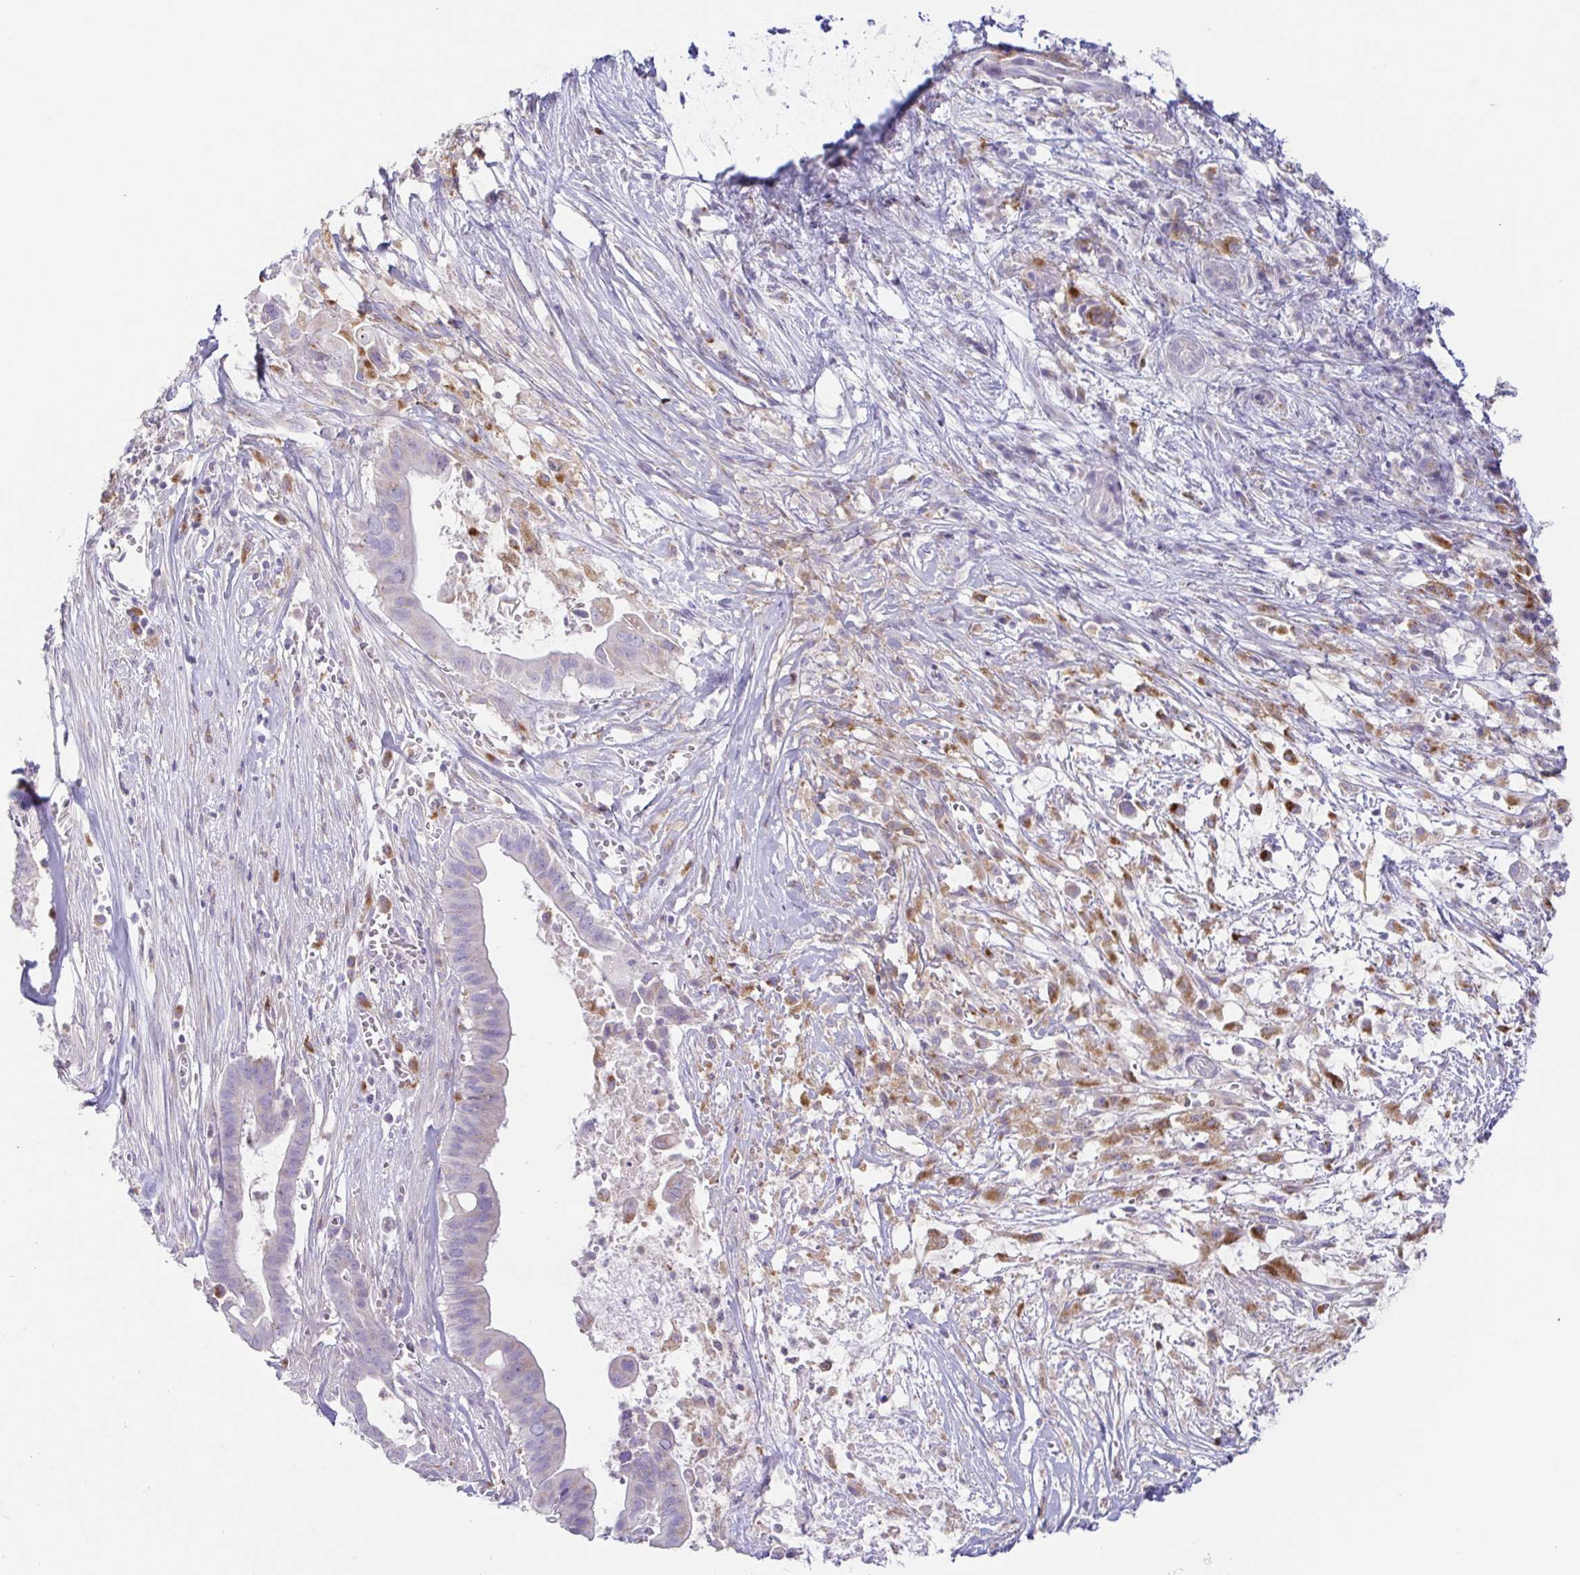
{"staining": {"intensity": "negative", "quantity": "none", "location": "none"}, "tissue": "pancreatic cancer", "cell_type": "Tumor cells", "image_type": "cancer", "snomed": [{"axis": "morphology", "description": "Adenocarcinoma, NOS"}, {"axis": "topography", "description": "Pancreas"}], "caption": "An image of human adenocarcinoma (pancreatic) is negative for staining in tumor cells.", "gene": "ATP6V1G2", "patient": {"sex": "male", "age": 61}}